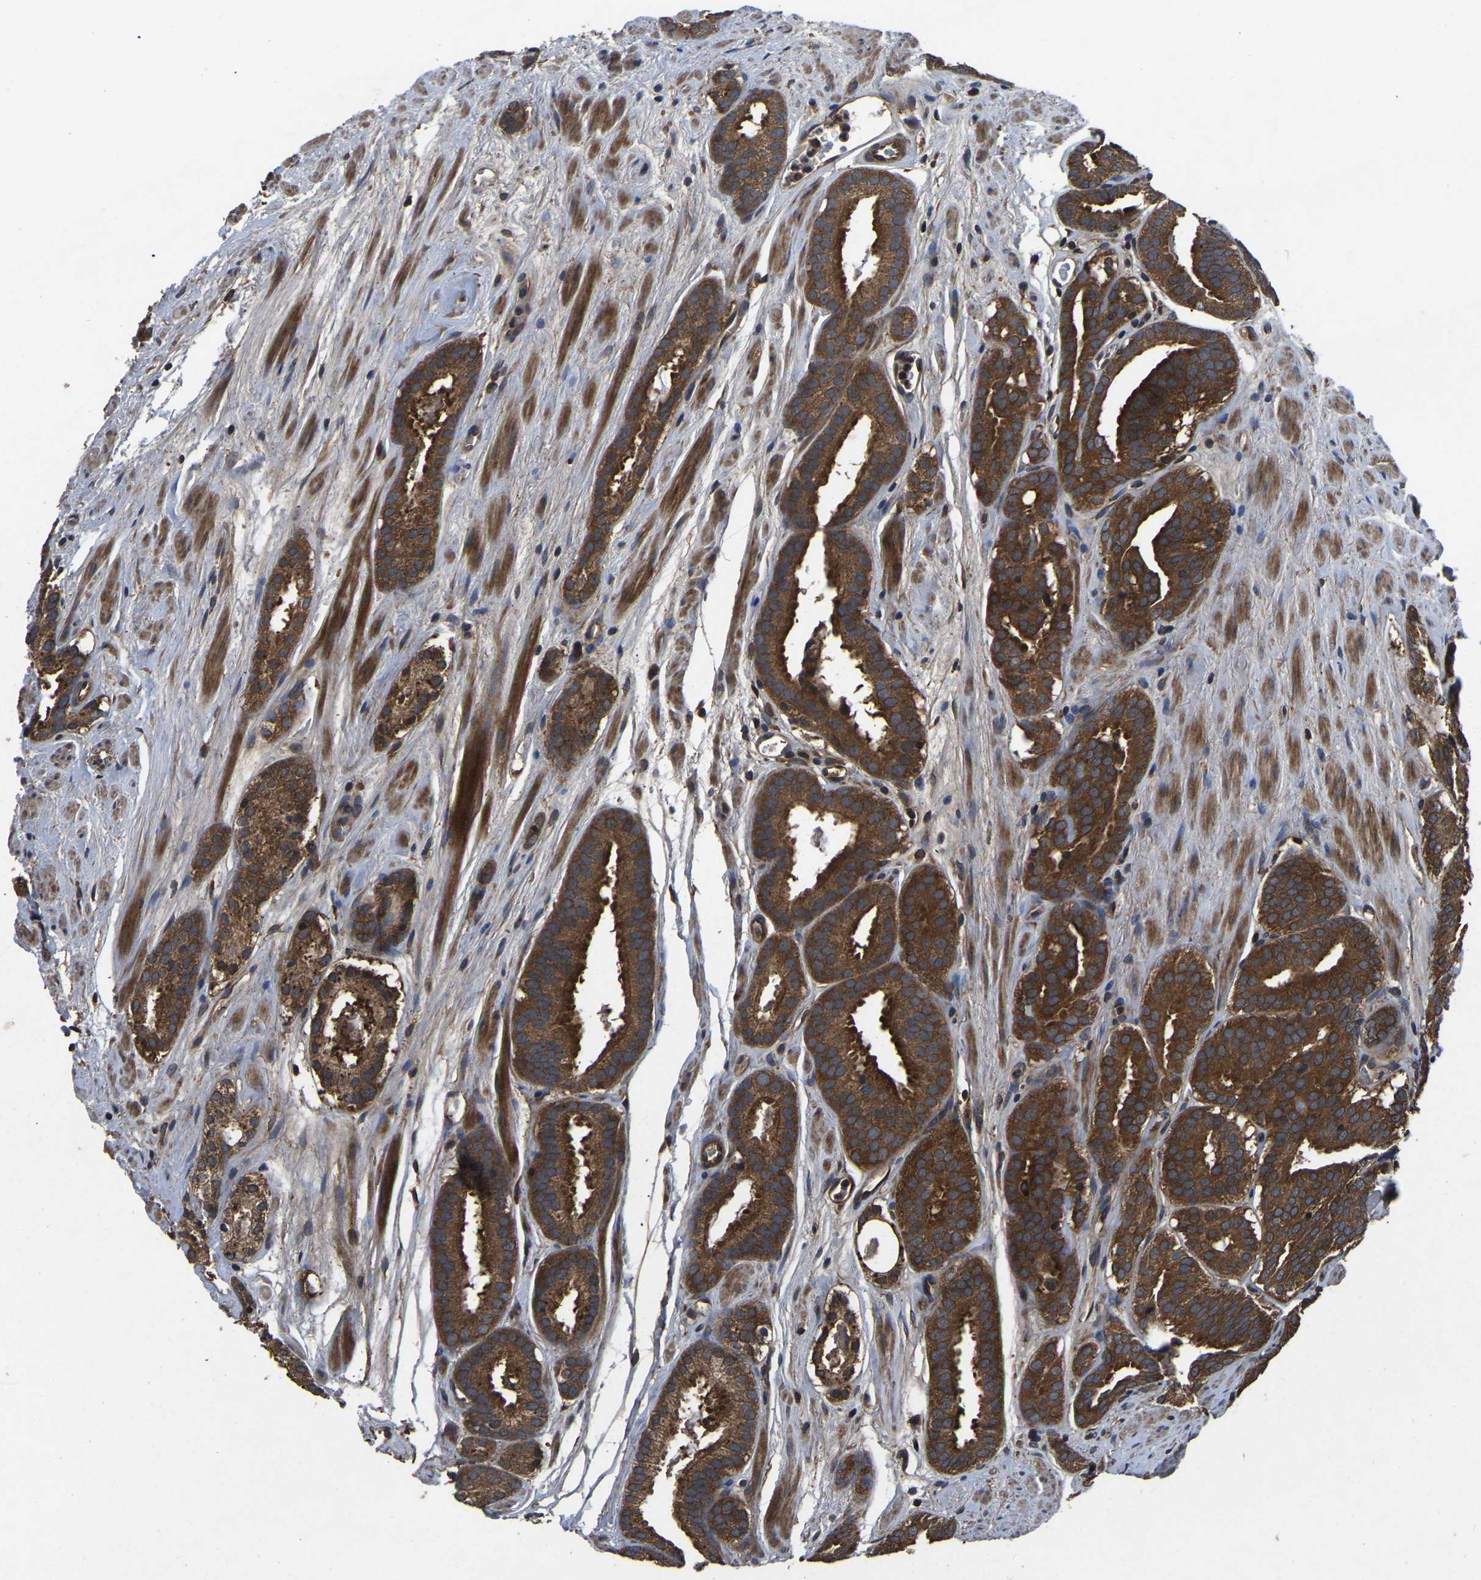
{"staining": {"intensity": "strong", "quantity": ">75%", "location": "cytoplasmic/membranous"}, "tissue": "prostate cancer", "cell_type": "Tumor cells", "image_type": "cancer", "snomed": [{"axis": "morphology", "description": "Adenocarcinoma, Low grade"}, {"axis": "topography", "description": "Prostate"}], "caption": "This photomicrograph demonstrates immunohistochemistry (IHC) staining of prostate cancer, with high strong cytoplasmic/membranous expression in approximately >75% of tumor cells.", "gene": "CRYZL1", "patient": {"sex": "male", "age": 69}}